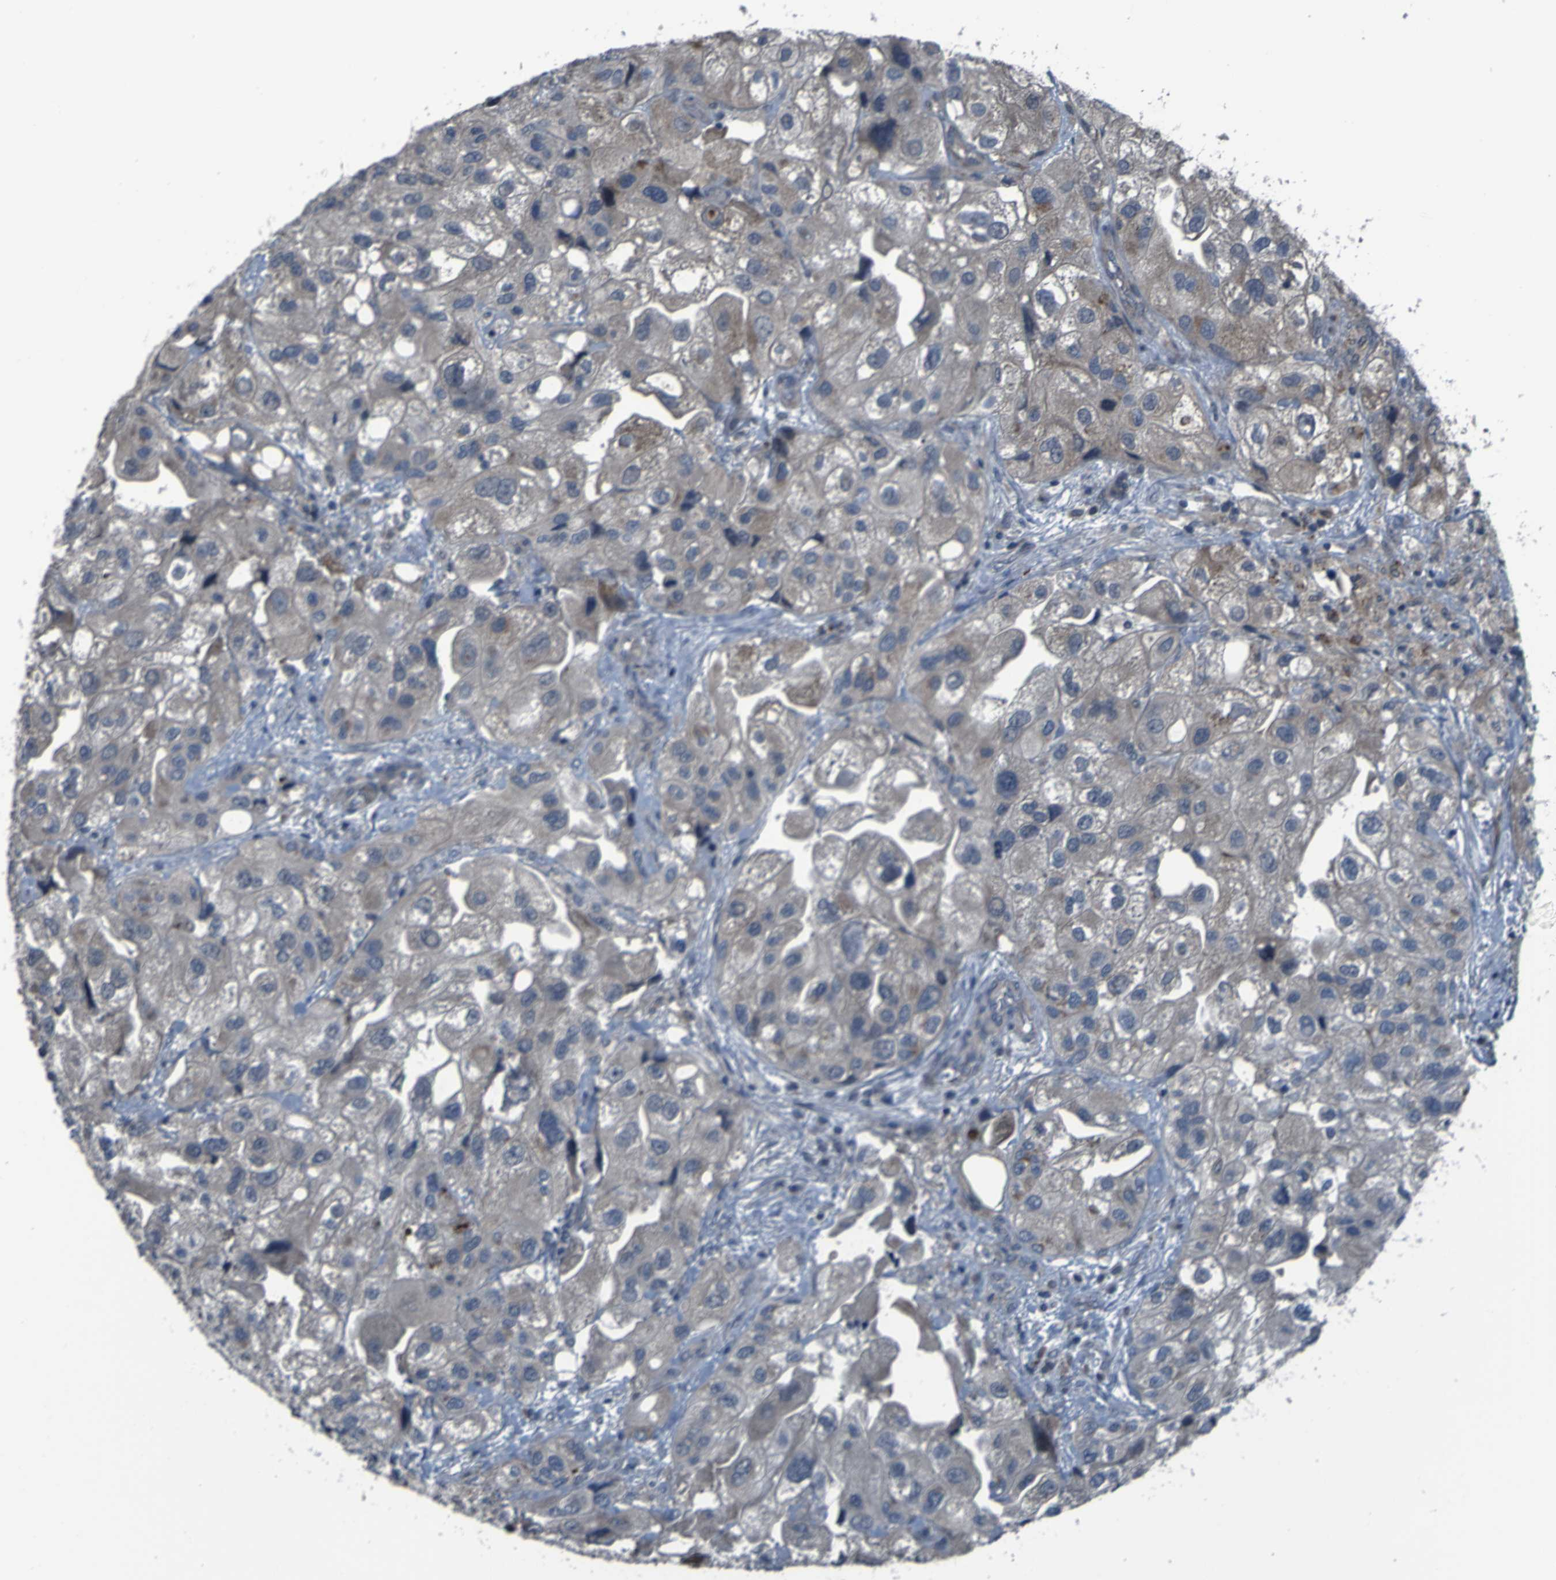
{"staining": {"intensity": "weak", "quantity": ">75%", "location": "cytoplasmic/membranous"}, "tissue": "urothelial cancer", "cell_type": "Tumor cells", "image_type": "cancer", "snomed": [{"axis": "morphology", "description": "Urothelial carcinoma, High grade"}, {"axis": "topography", "description": "Urinary bladder"}], "caption": "An image of human urothelial cancer stained for a protein displays weak cytoplasmic/membranous brown staining in tumor cells.", "gene": "OSTM1", "patient": {"sex": "female", "age": 64}}